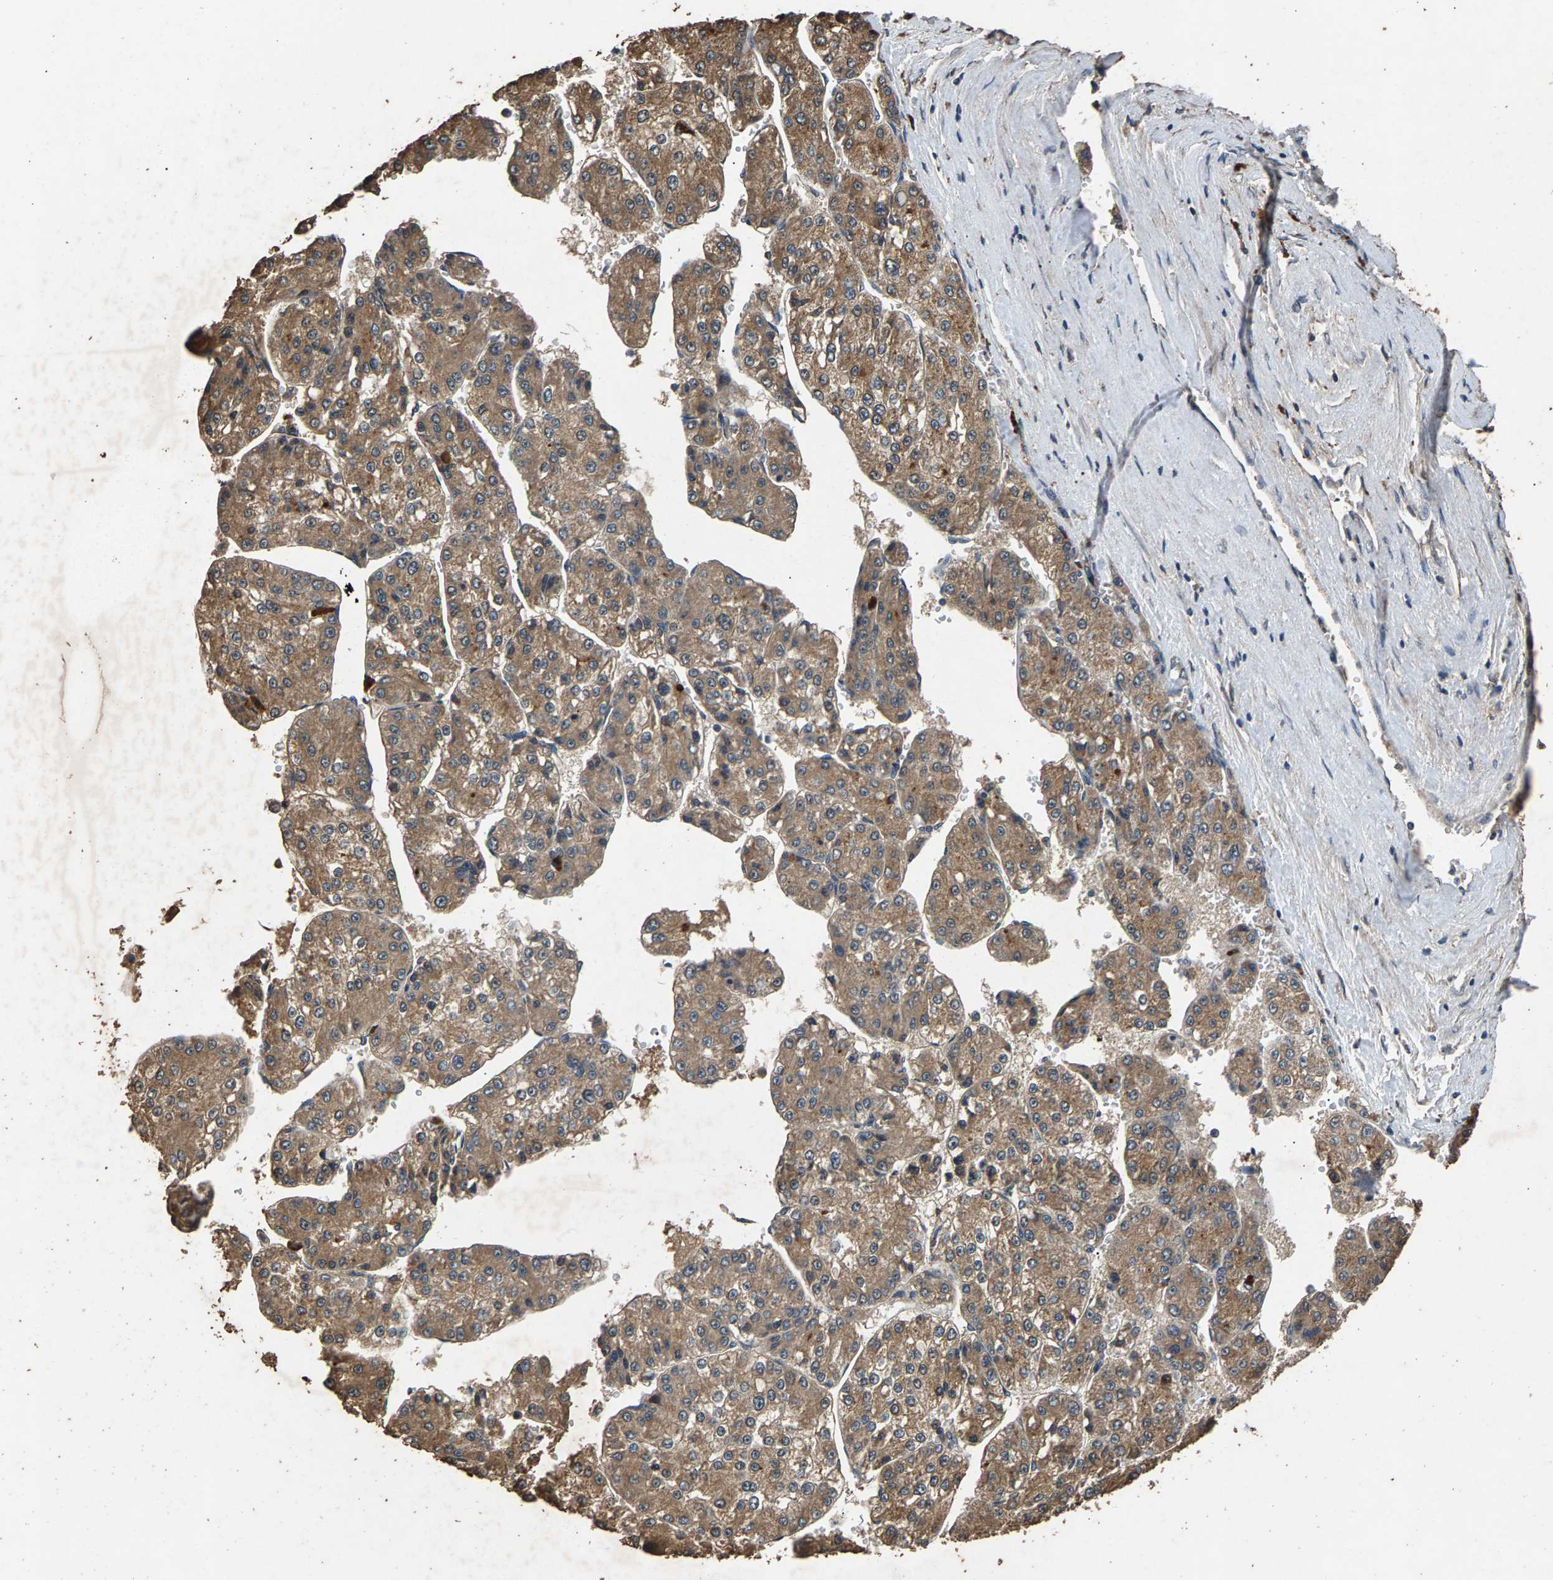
{"staining": {"intensity": "moderate", "quantity": ">75%", "location": "cytoplasmic/membranous"}, "tissue": "liver cancer", "cell_type": "Tumor cells", "image_type": "cancer", "snomed": [{"axis": "morphology", "description": "Carcinoma, Hepatocellular, NOS"}, {"axis": "topography", "description": "Liver"}], "caption": "This is a histology image of immunohistochemistry staining of liver cancer, which shows moderate staining in the cytoplasmic/membranous of tumor cells.", "gene": "MRPL27", "patient": {"sex": "female", "age": 73}}